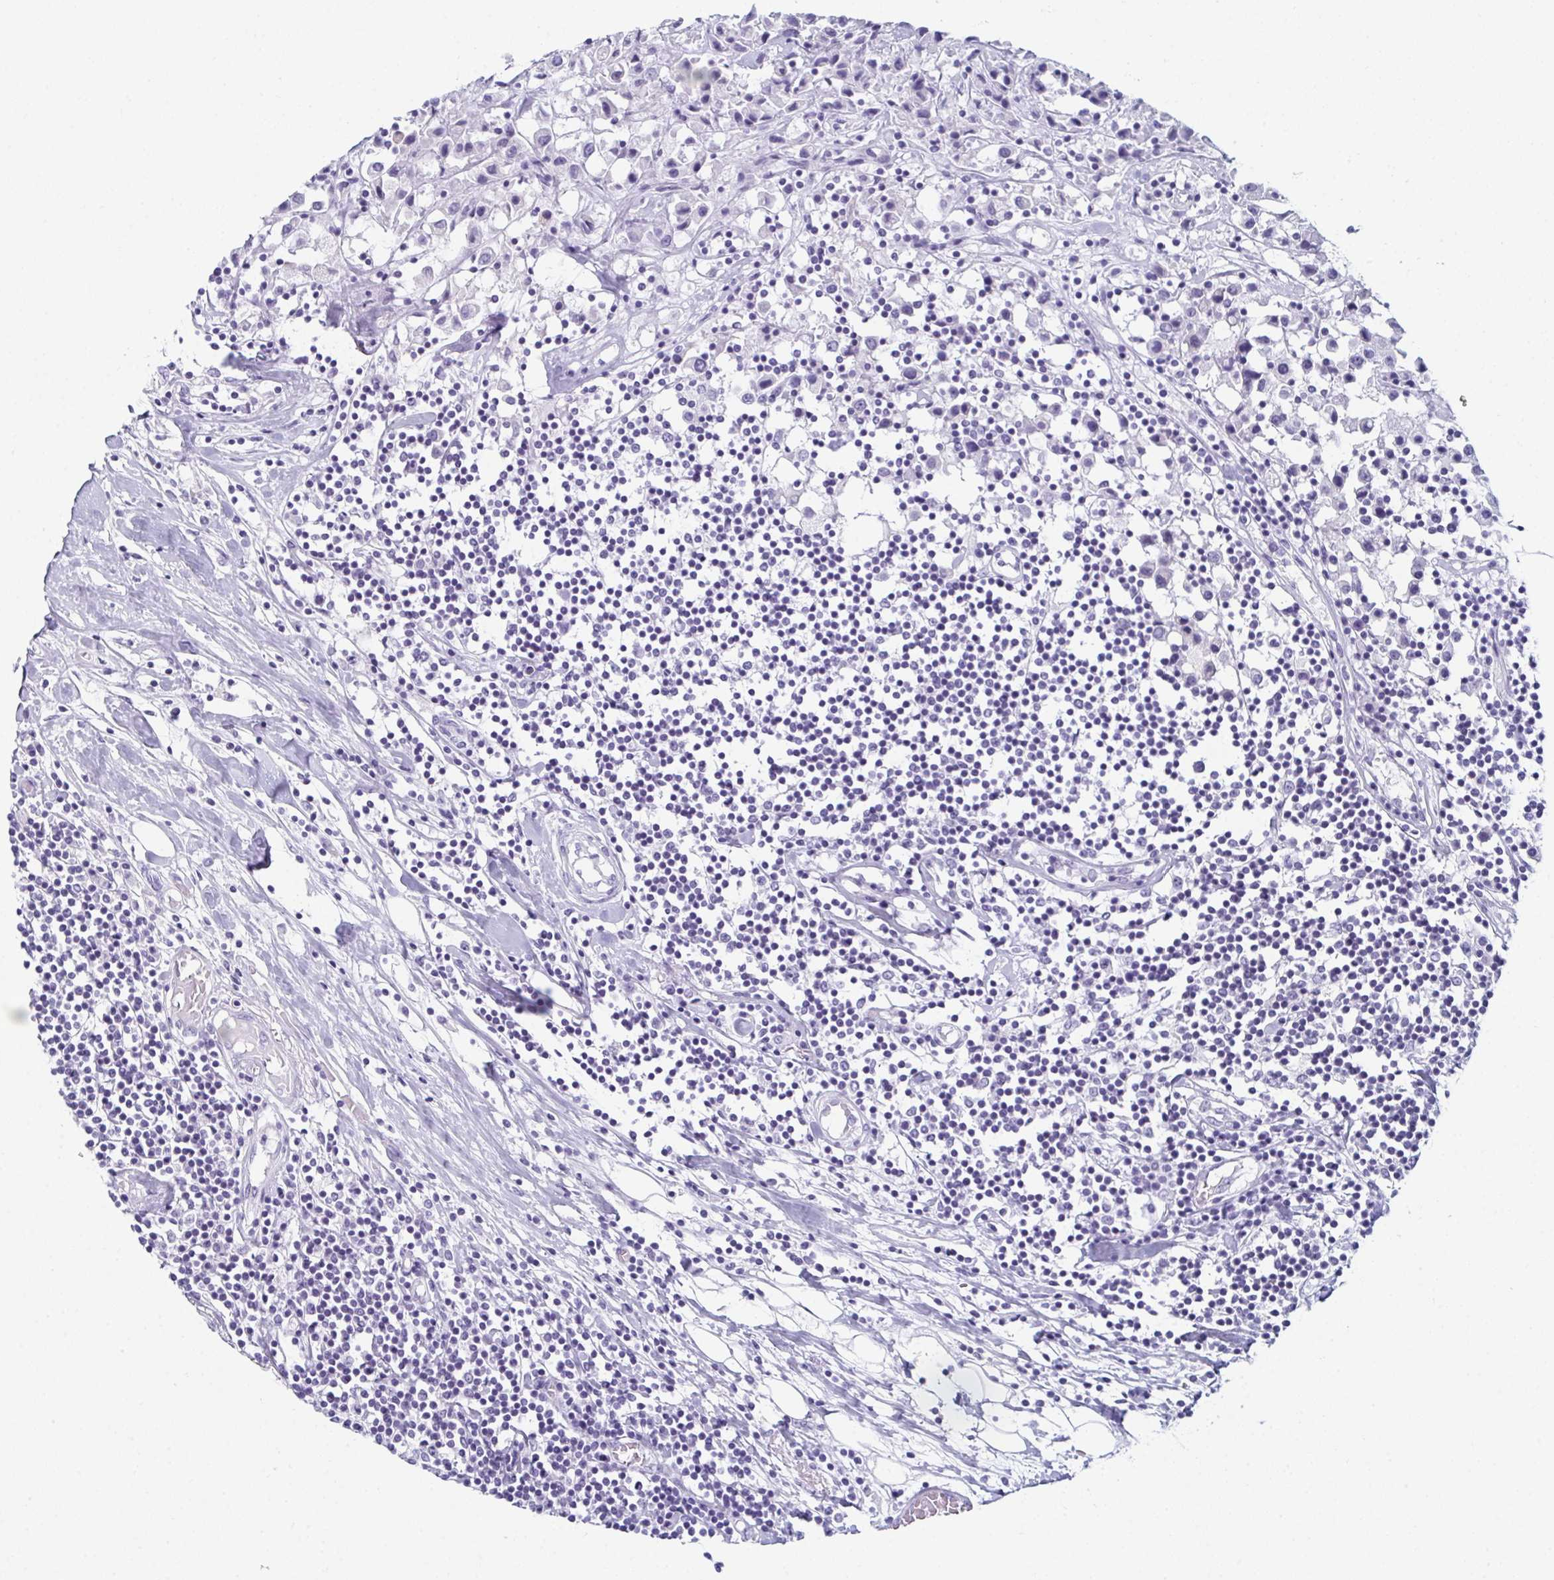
{"staining": {"intensity": "negative", "quantity": "none", "location": "none"}, "tissue": "breast cancer", "cell_type": "Tumor cells", "image_type": "cancer", "snomed": [{"axis": "morphology", "description": "Duct carcinoma"}, {"axis": "topography", "description": "Breast"}], "caption": "There is no significant staining in tumor cells of infiltrating ductal carcinoma (breast).", "gene": "ENKUR", "patient": {"sex": "female", "age": 61}}